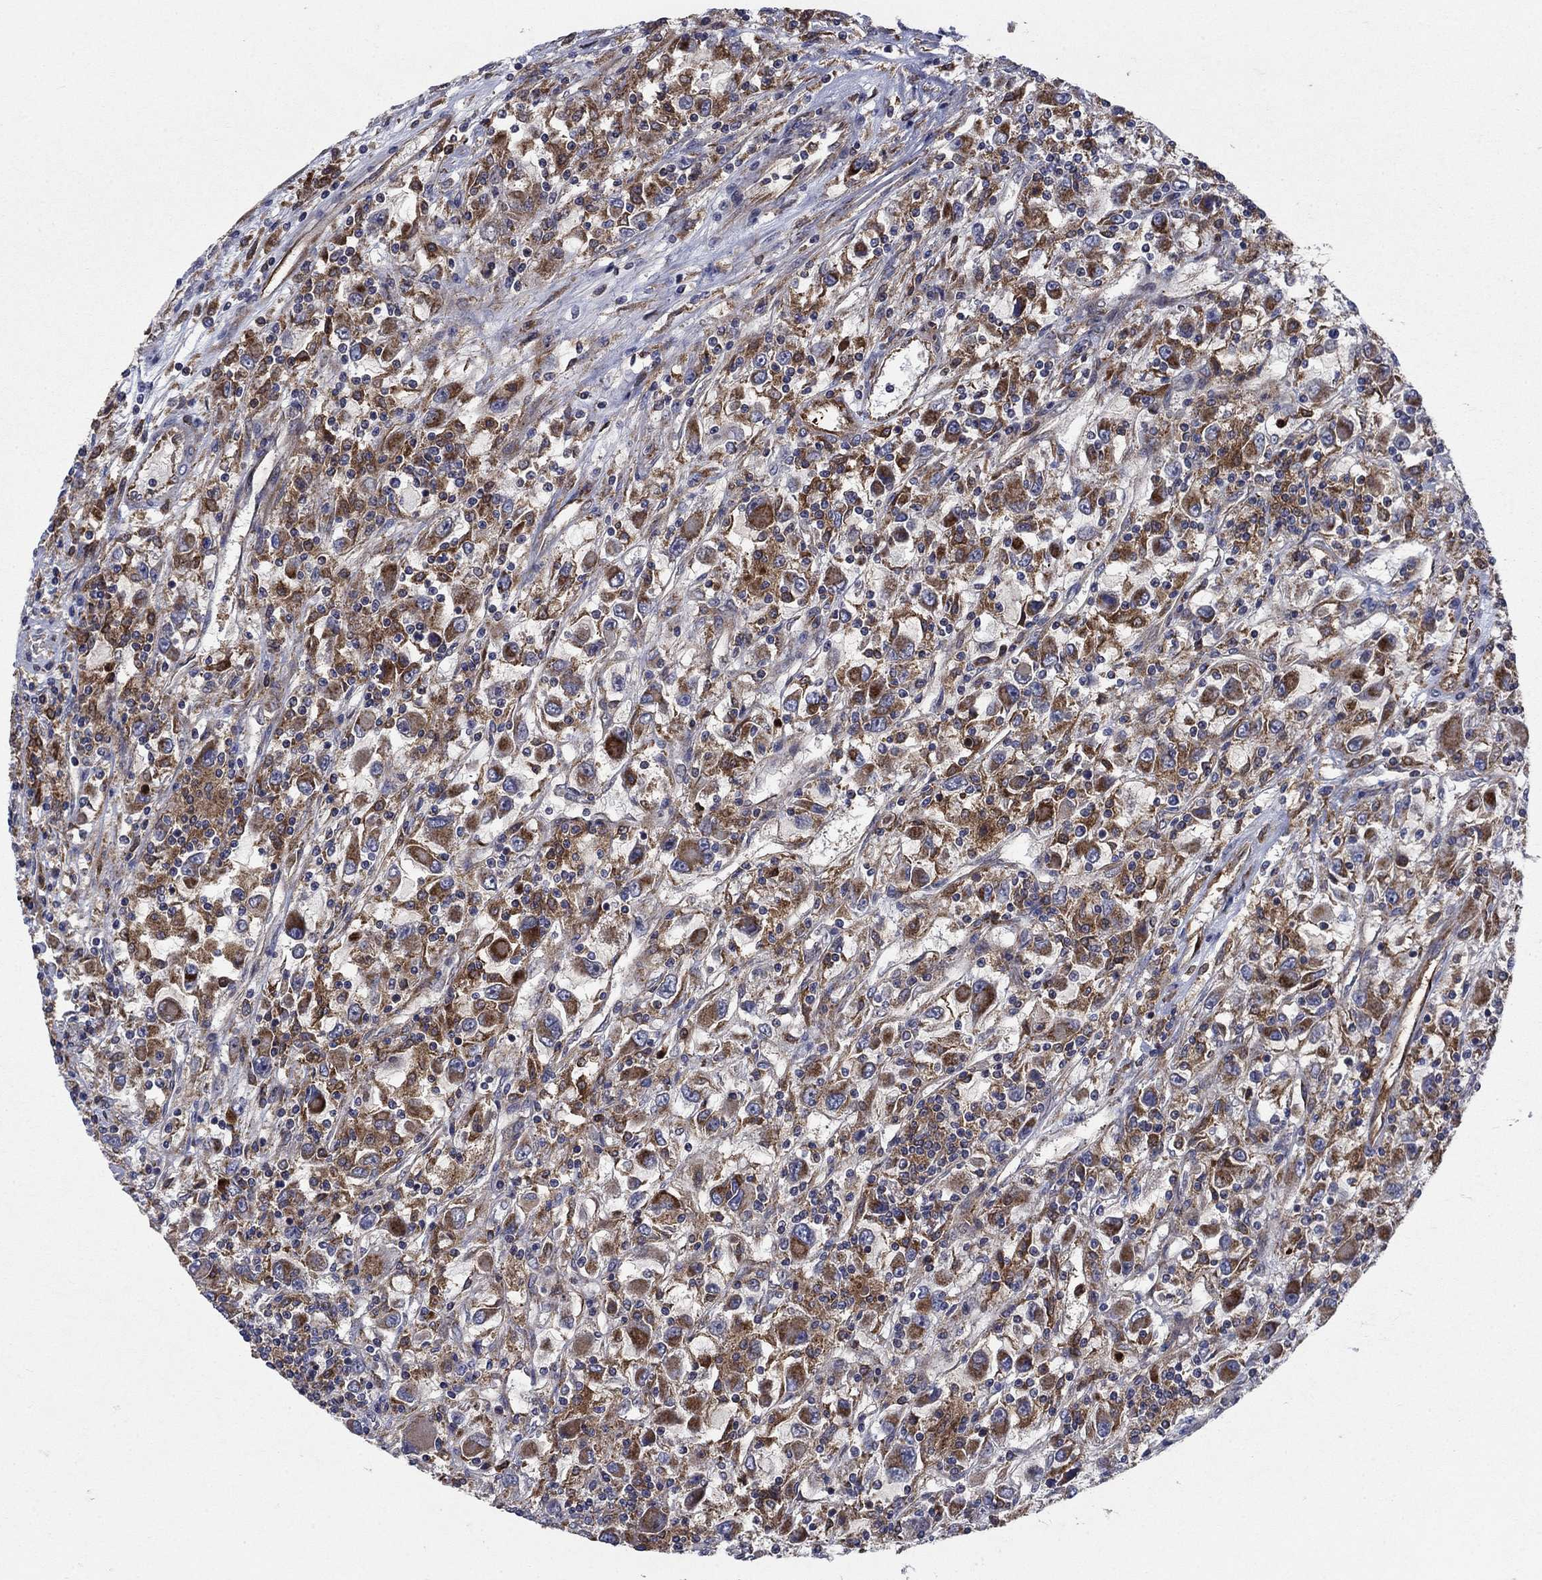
{"staining": {"intensity": "strong", "quantity": "25%-75%", "location": "cytoplasmic/membranous"}, "tissue": "renal cancer", "cell_type": "Tumor cells", "image_type": "cancer", "snomed": [{"axis": "morphology", "description": "Adenocarcinoma, NOS"}, {"axis": "topography", "description": "Kidney"}], "caption": "Immunohistochemical staining of renal cancer (adenocarcinoma) demonstrates high levels of strong cytoplasmic/membranous positivity in approximately 25%-75% of tumor cells.", "gene": "RNF19B", "patient": {"sex": "female", "age": 67}}